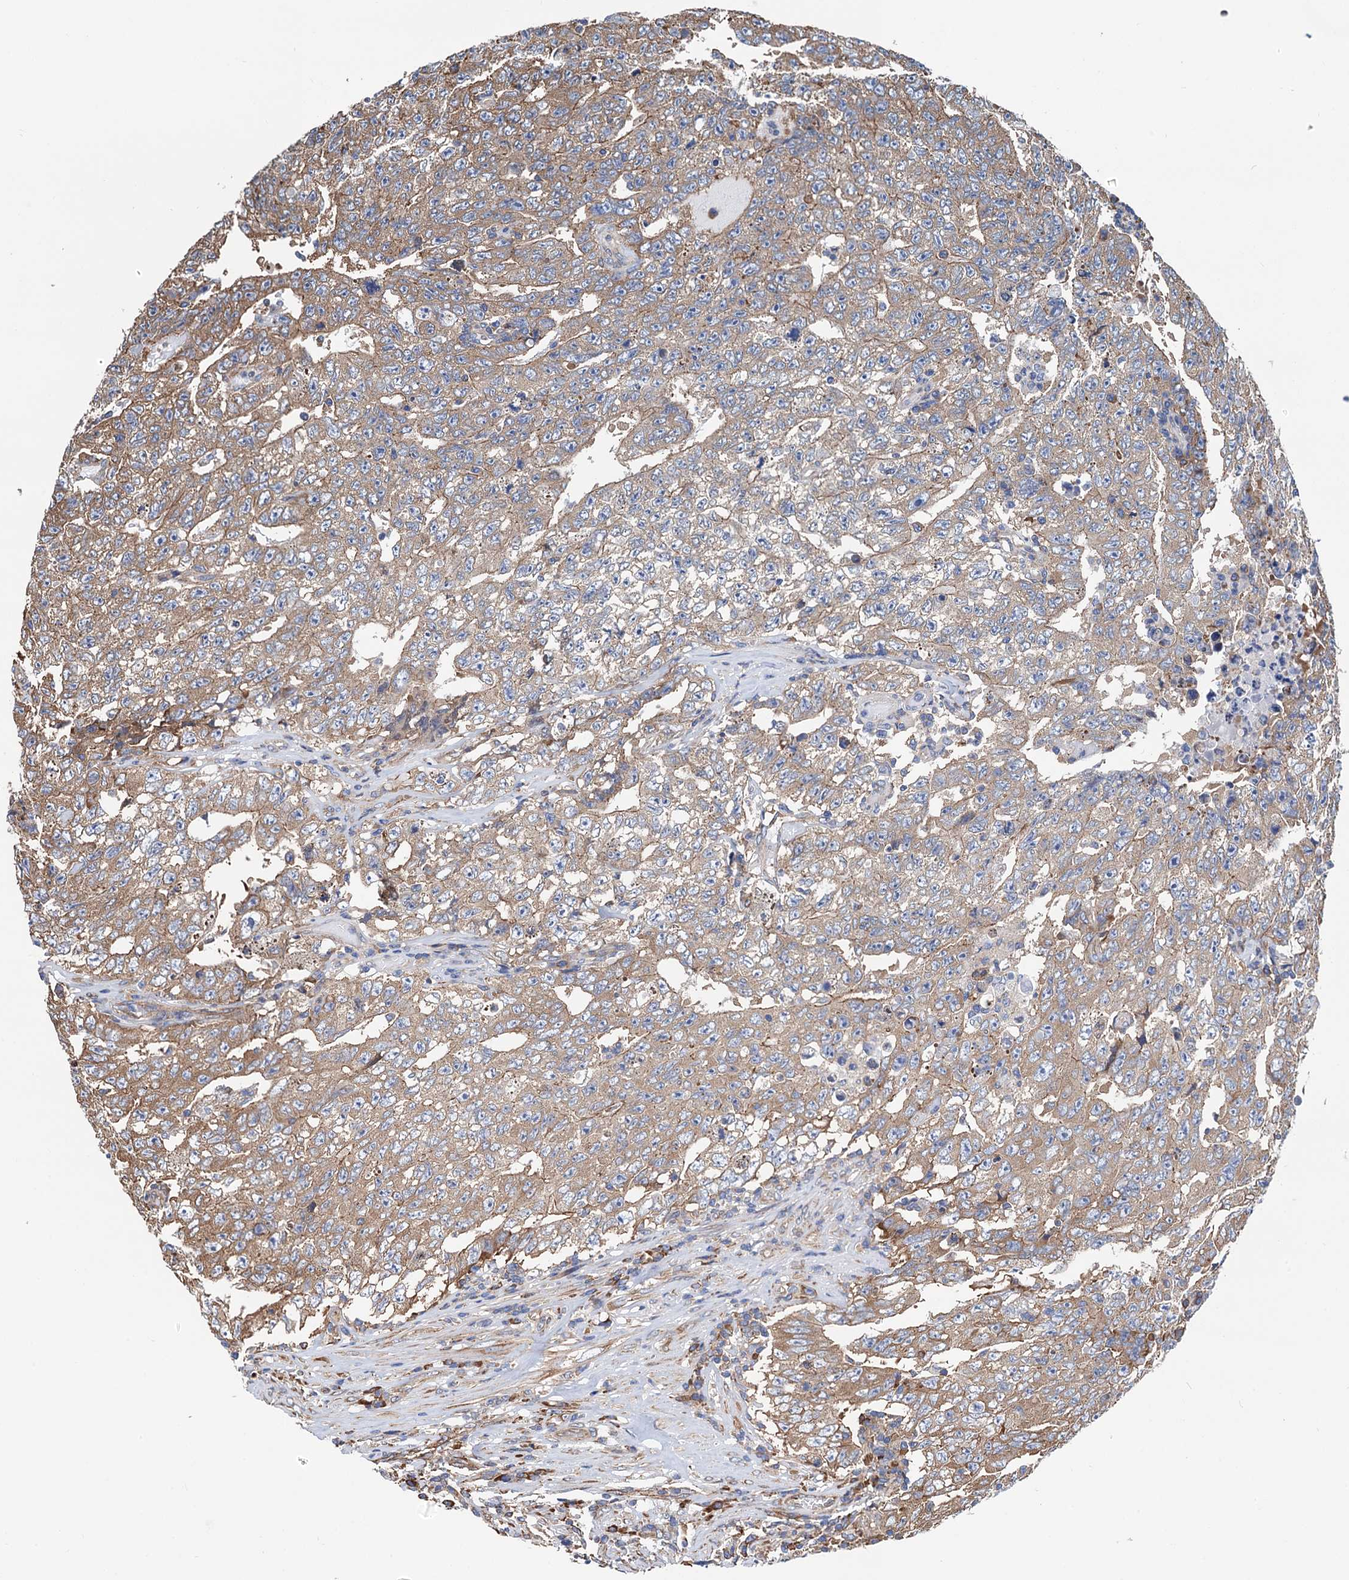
{"staining": {"intensity": "moderate", "quantity": ">75%", "location": "cytoplasmic/membranous"}, "tissue": "testis cancer", "cell_type": "Tumor cells", "image_type": "cancer", "snomed": [{"axis": "morphology", "description": "Carcinoma, Embryonal, NOS"}, {"axis": "topography", "description": "Testis"}], "caption": "Protein expression analysis of testis embryonal carcinoma exhibits moderate cytoplasmic/membranous staining in about >75% of tumor cells.", "gene": "SLC12A7", "patient": {"sex": "male", "age": 26}}